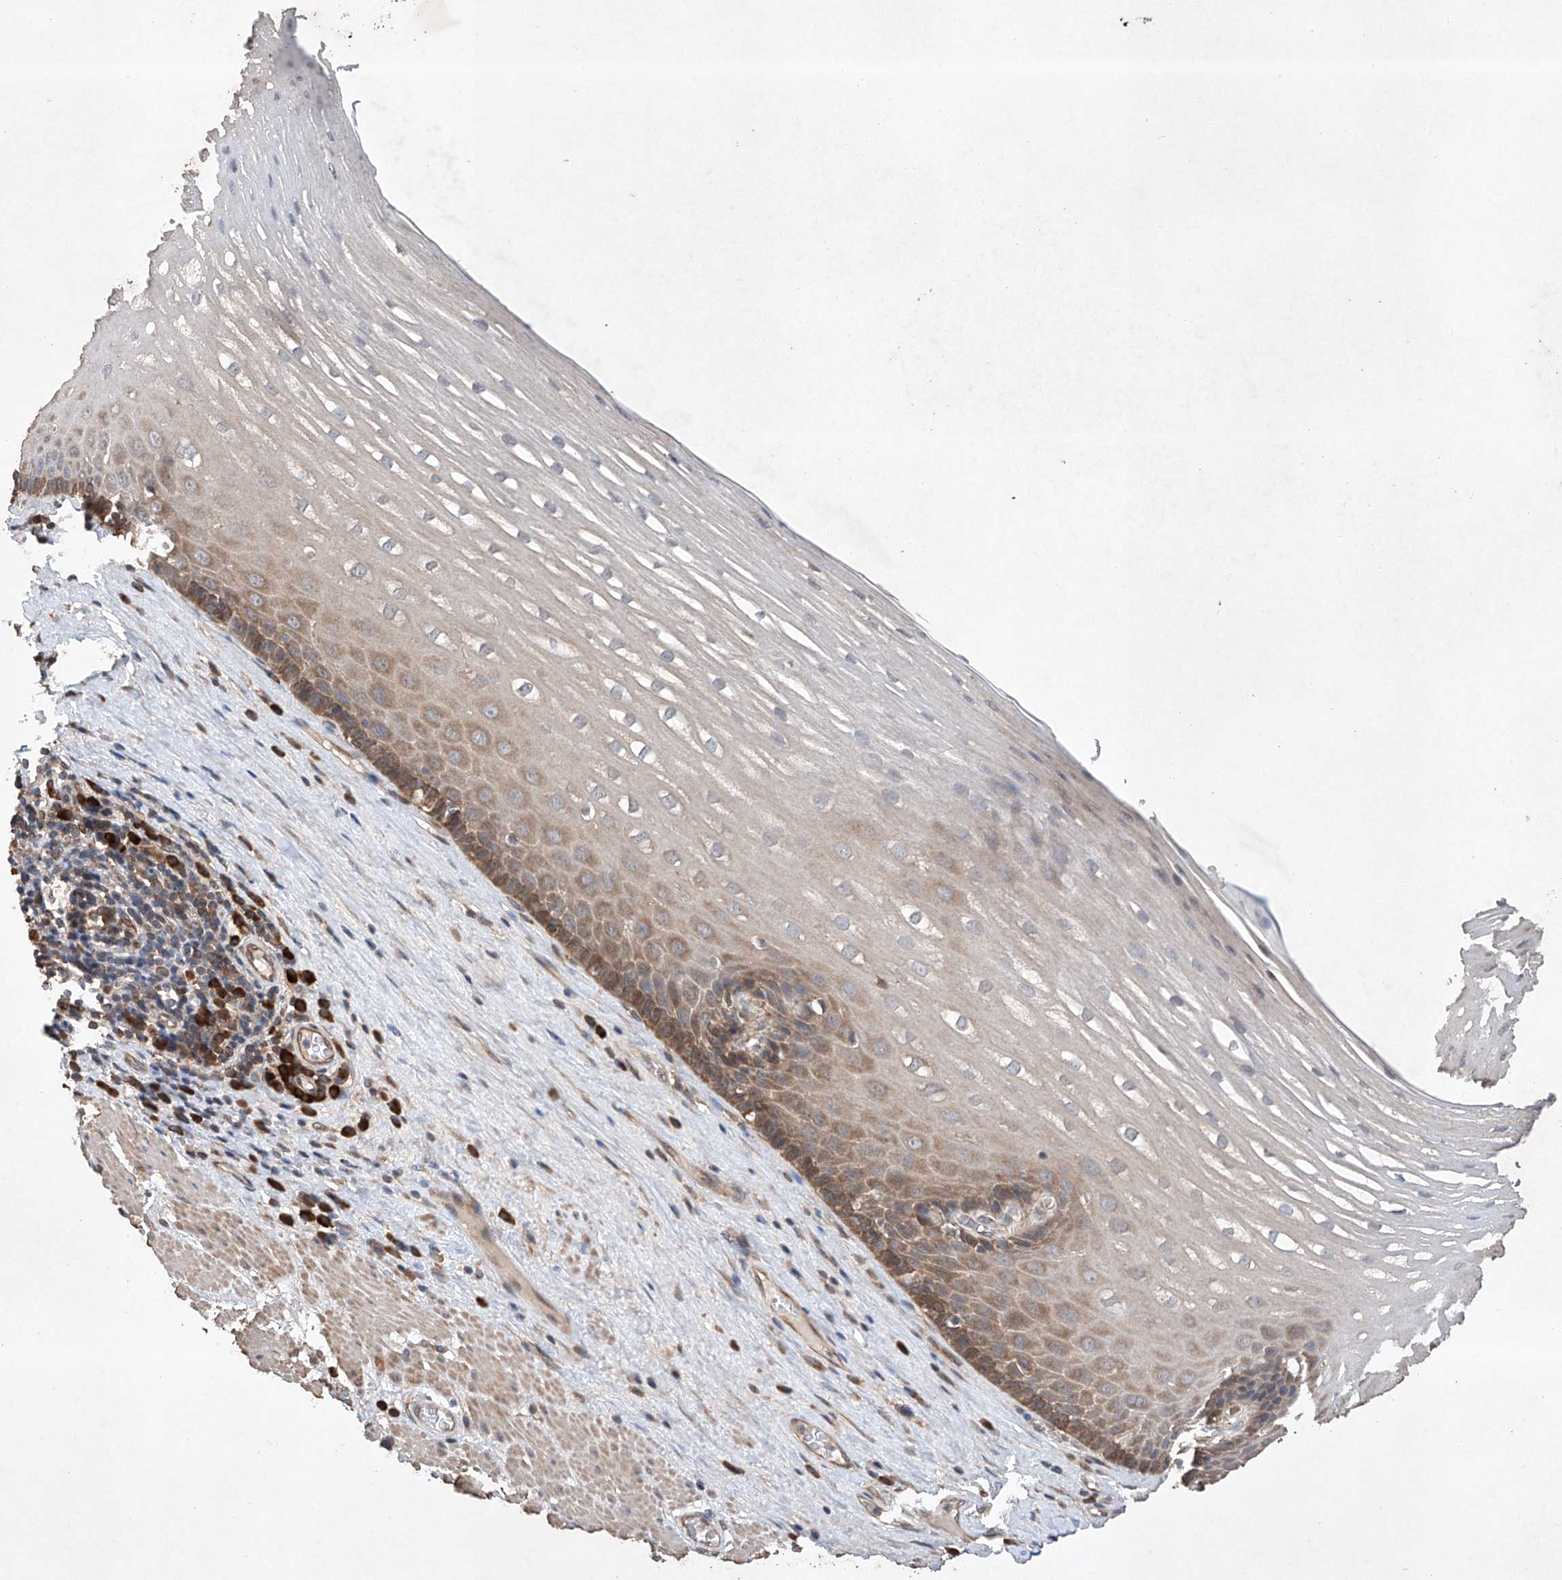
{"staining": {"intensity": "moderate", "quantity": "25%-75%", "location": "cytoplasmic/membranous"}, "tissue": "esophagus", "cell_type": "Squamous epithelial cells", "image_type": "normal", "snomed": [{"axis": "morphology", "description": "Normal tissue, NOS"}, {"axis": "topography", "description": "Esophagus"}], "caption": "Immunohistochemistry staining of normal esophagus, which displays medium levels of moderate cytoplasmic/membranous staining in about 25%-75% of squamous epithelial cells indicating moderate cytoplasmic/membranous protein positivity. The staining was performed using DAB (brown) for protein detection and nuclei were counterstained in hematoxylin (blue).", "gene": "LURAP1", "patient": {"sex": "male", "age": 62}}